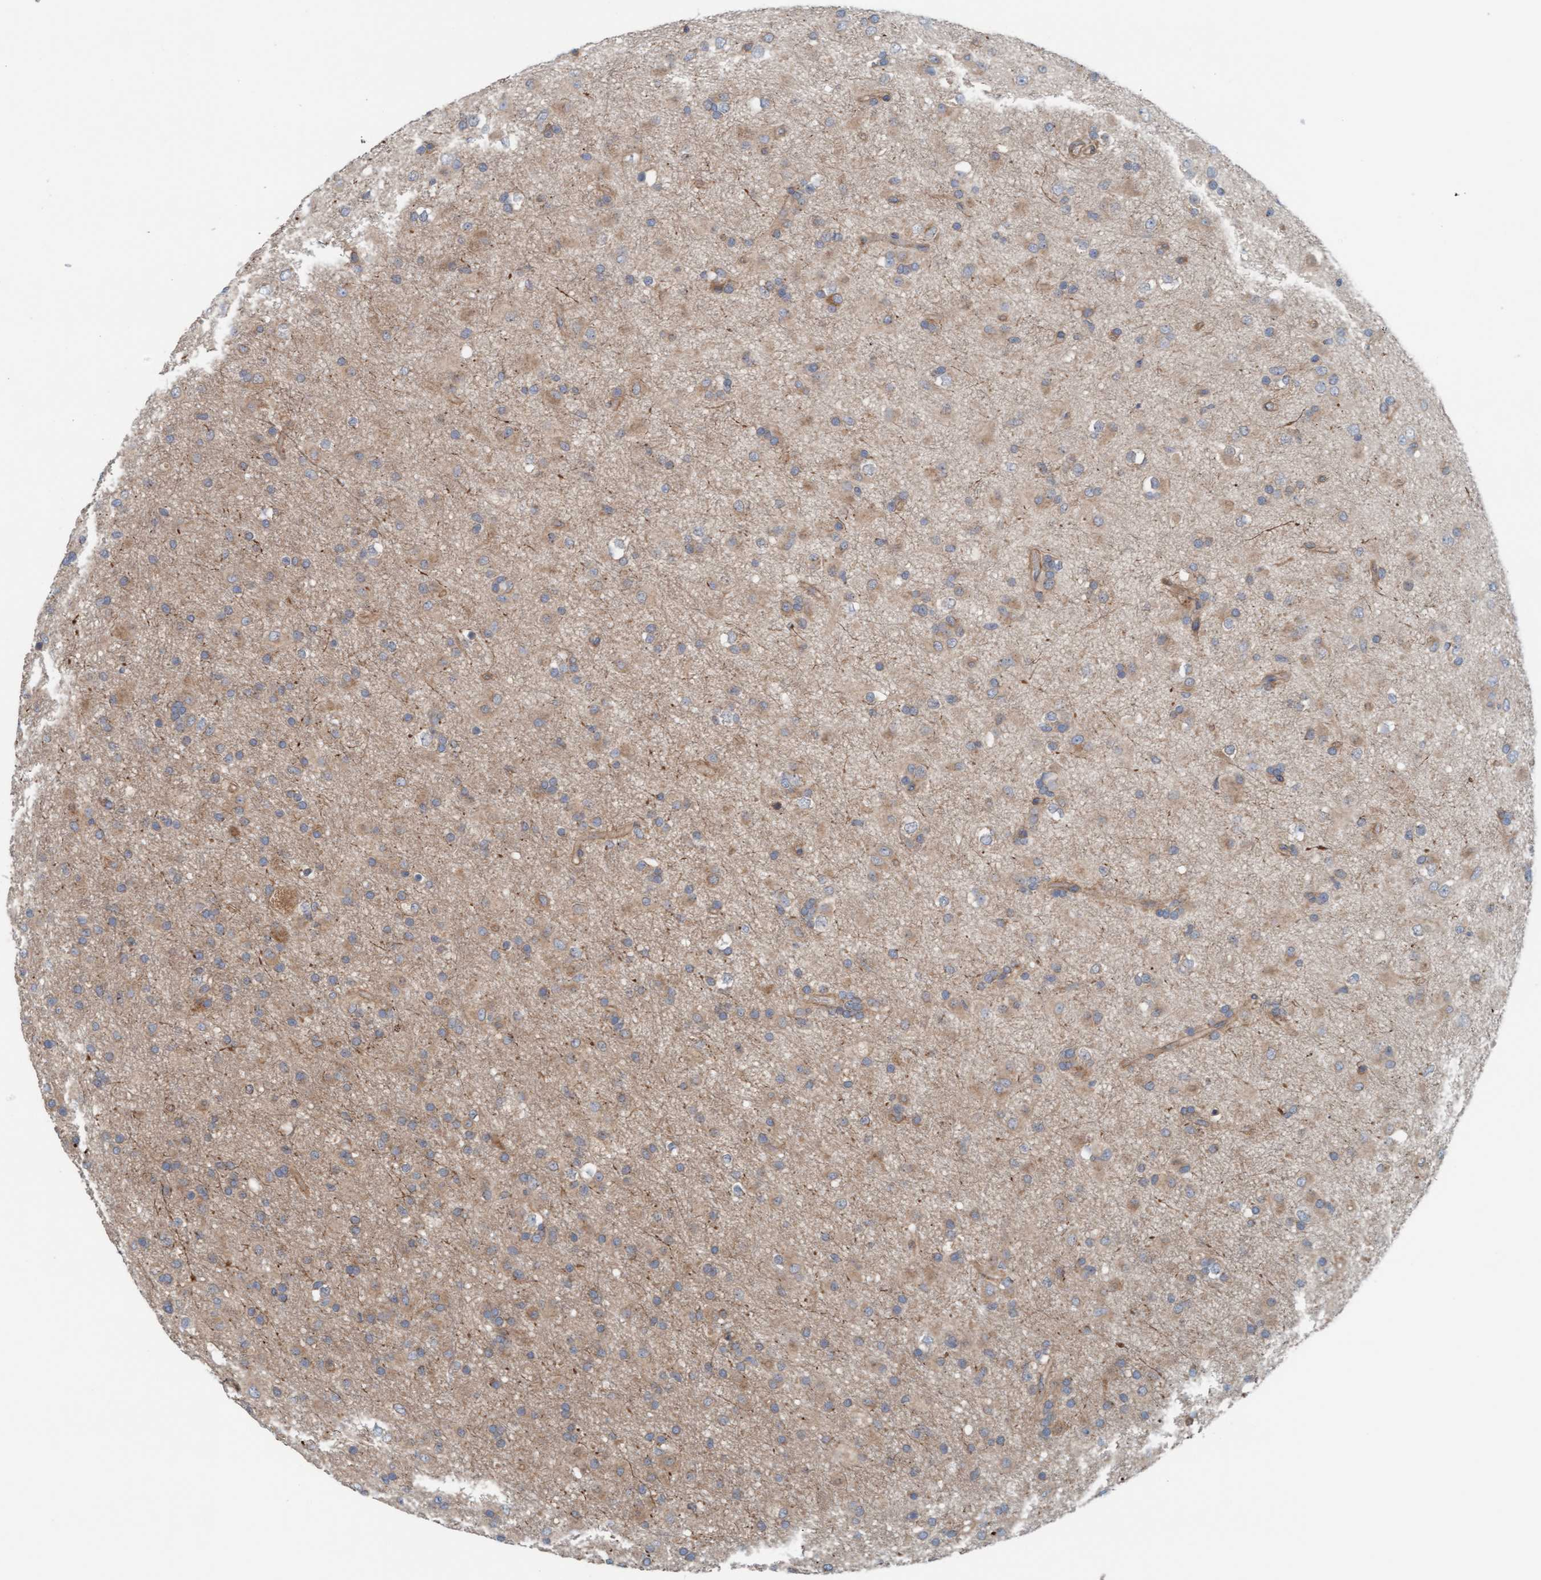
{"staining": {"intensity": "weak", "quantity": "25%-75%", "location": "cytoplasmic/membranous"}, "tissue": "glioma", "cell_type": "Tumor cells", "image_type": "cancer", "snomed": [{"axis": "morphology", "description": "Glioma, malignant, Low grade"}, {"axis": "topography", "description": "Brain"}], "caption": "The image exhibits a brown stain indicating the presence of a protein in the cytoplasmic/membranous of tumor cells in glioma.", "gene": "UBAP1", "patient": {"sex": "male", "age": 65}}